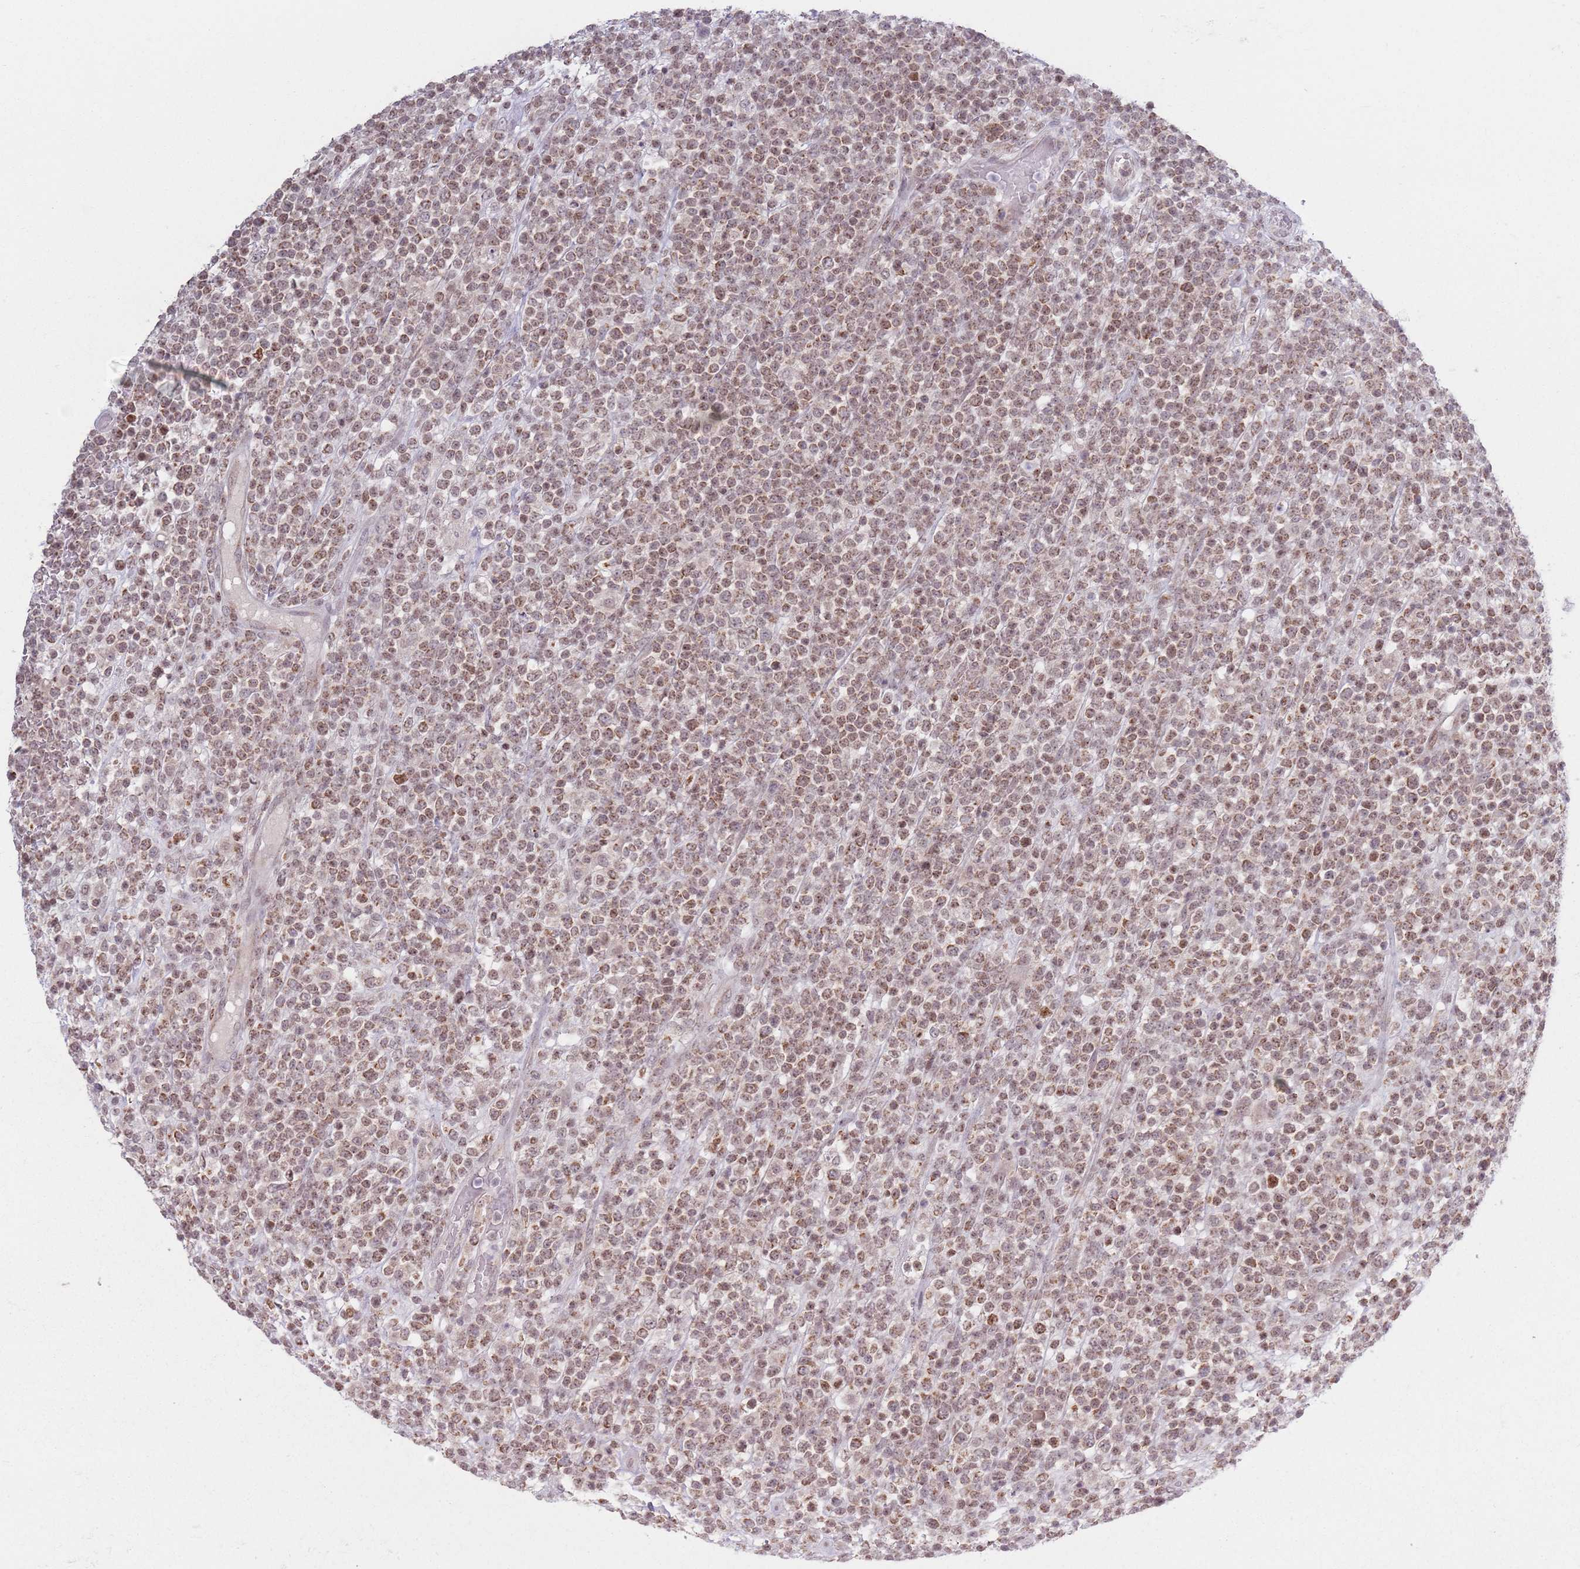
{"staining": {"intensity": "moderate", "quantity": ">75%", "location": "nuclear"}, "tissue": "lymphoma", "cell_type": "Tumor cells", "image_type": "cancer", "snomed": [{"axis": "morphology", "description": "Malignant lymphoma, non-Hodgkin's type, High grade"}, {"axis": "topography", "description": "Colon"}], "caption": "A micrograph showing moderate nuclear expression in about >75% of tumor cells in lymphoma, as visualized by brown immunohistochemical staining.", "gene": "MRPL34", "patient": {"sex": "female", "age": 53}}